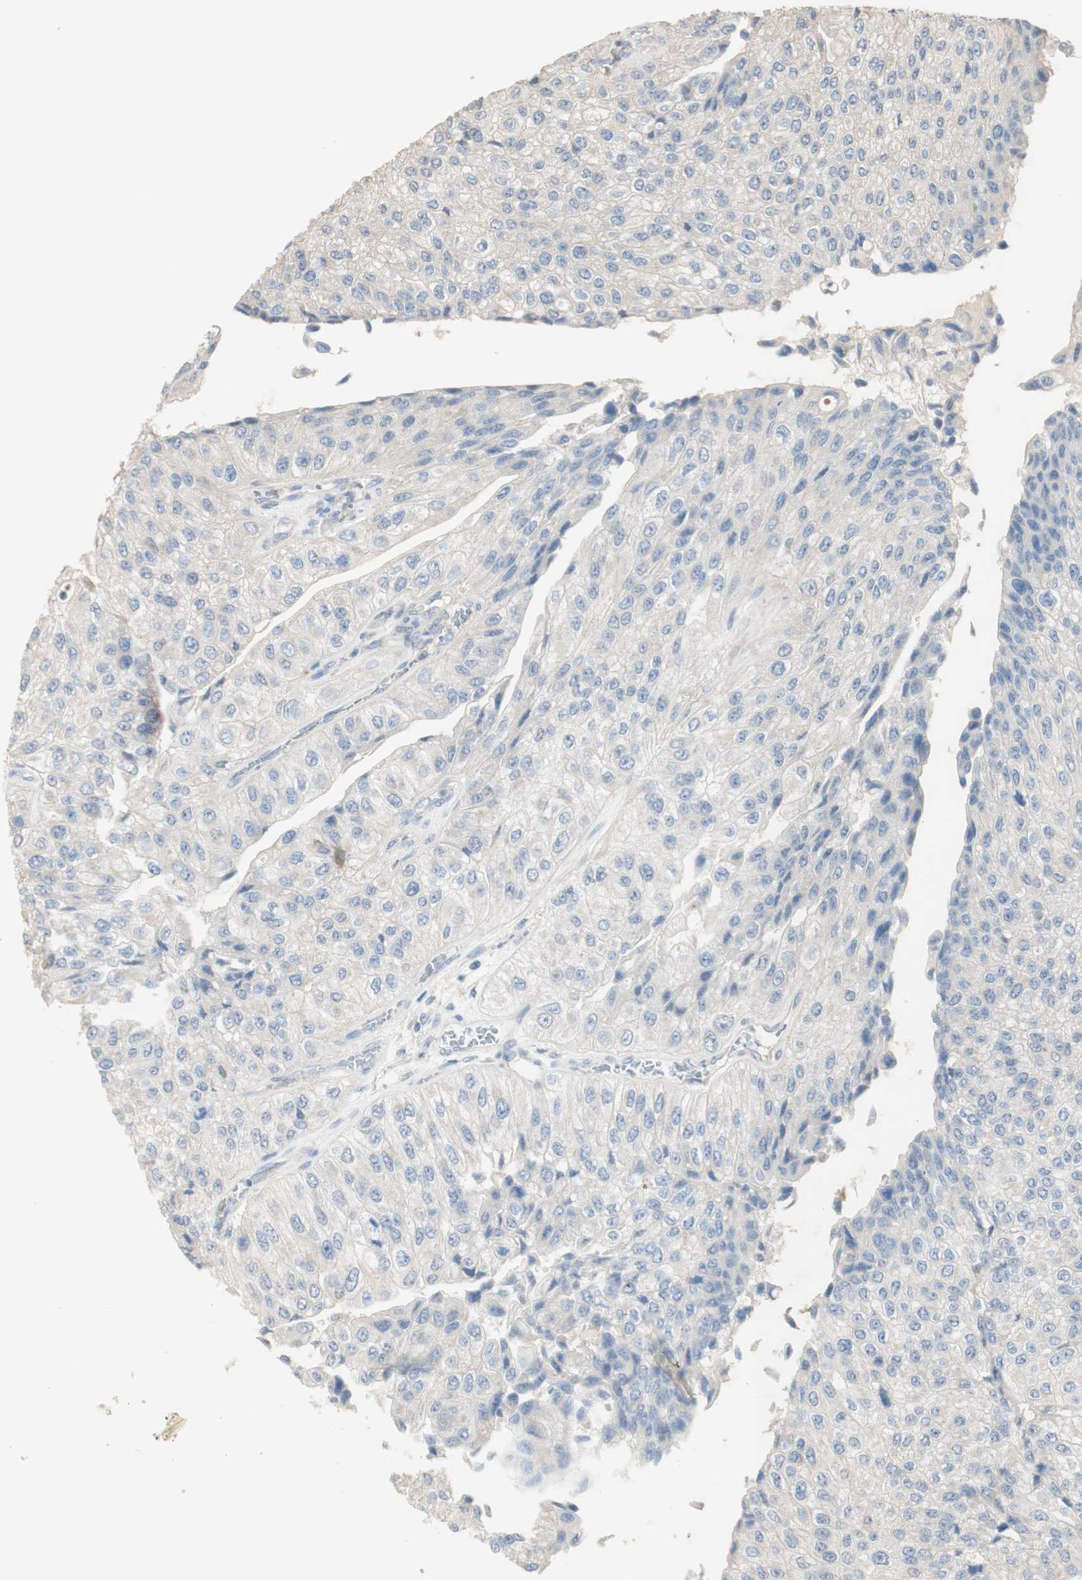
{"staining": {"intensity": "negative", "quantity": "none", "location": "none"}, "tissue": "urothelial cancer", "cell_type": "Tumor cells", "image_type": "cancer", "snomed": [{"axis": "morphology", "description": "Urothelial carcinoma, High grade"}, {"axis": "topography", "description": "Kidney"}, {"axis": "topography", "description": "Urinary bladder"}], "caption": "Micrograph shows no protein positivity in tumor cells of urothelial carcinoma (high-grade) tissue.", "gene": "MANEA", "patient": {"sex": "male", "age": 77}}